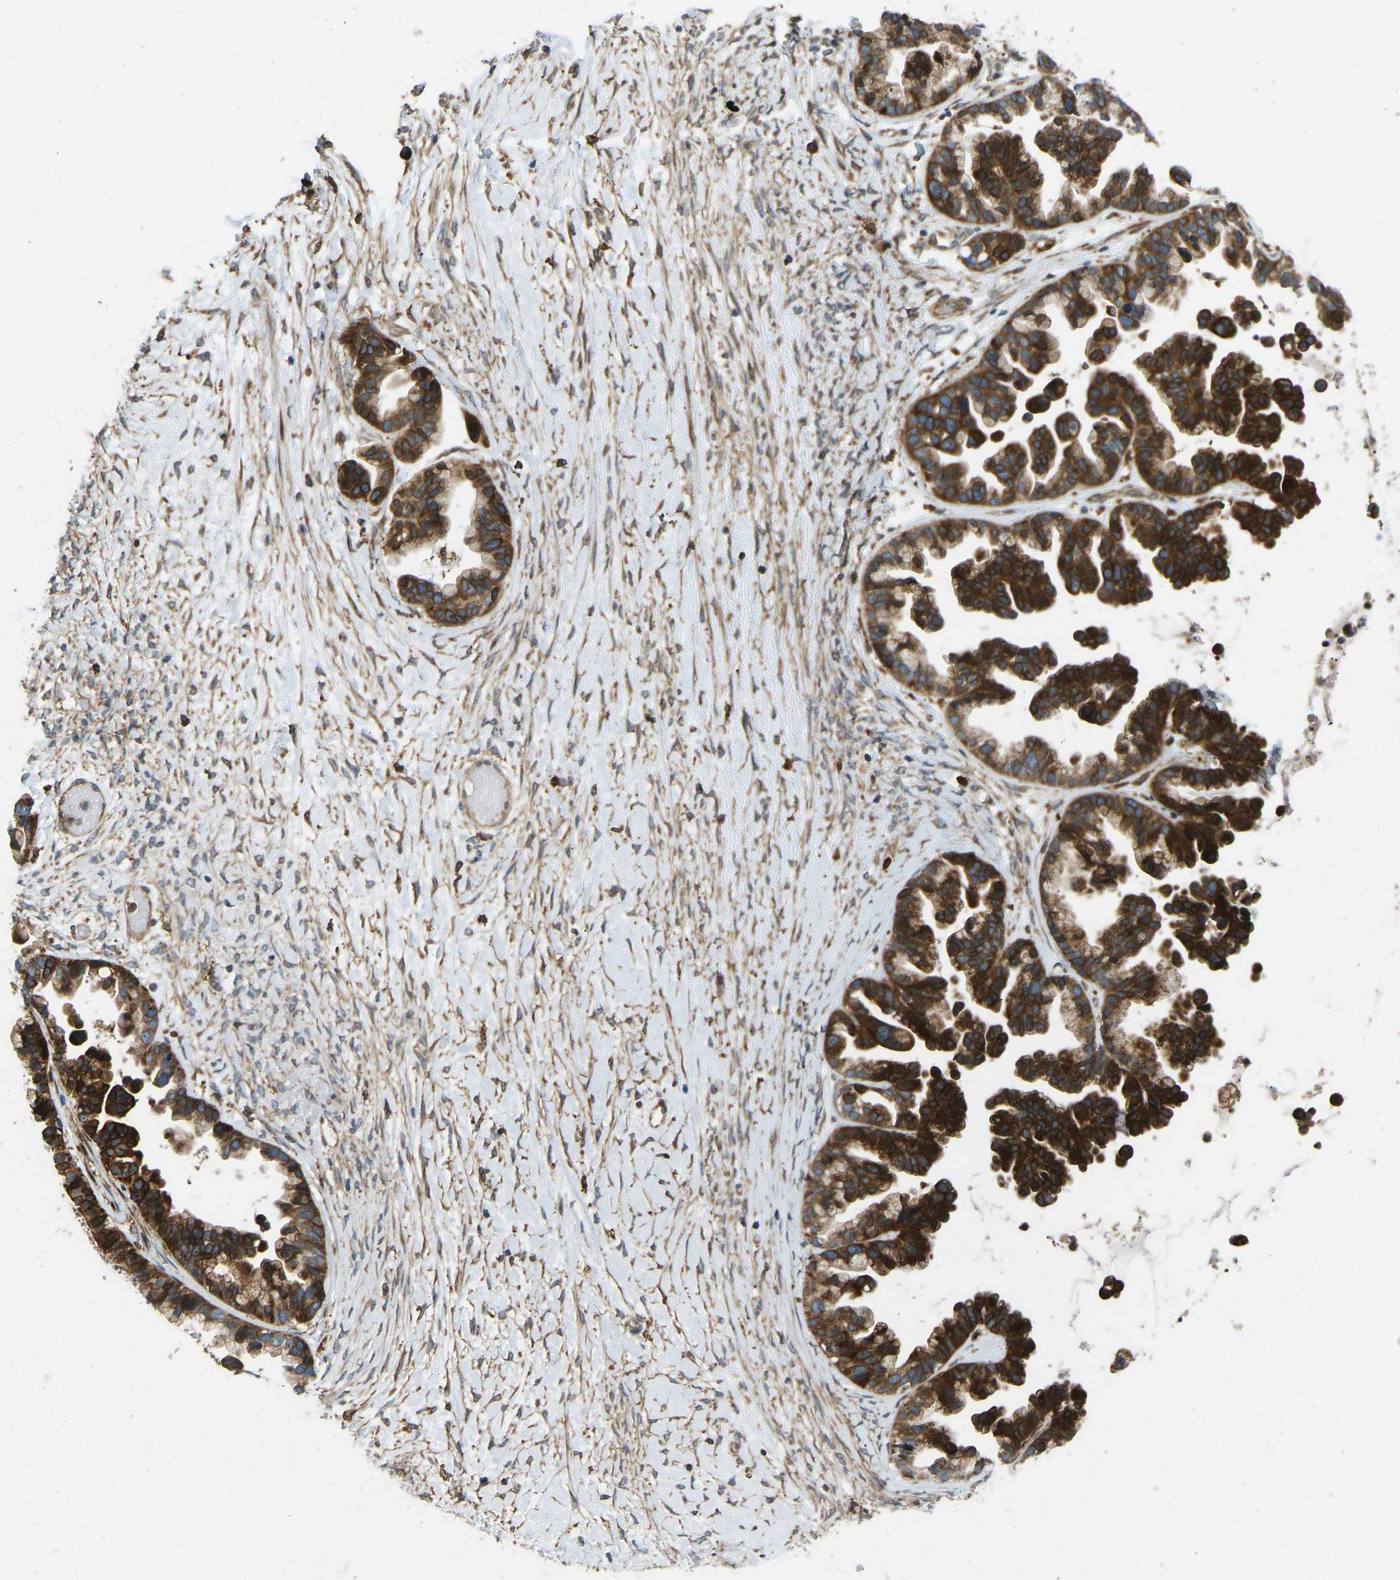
{"staining": {"intensity": "strong", "quantity": ">75%", "location": "cytoplasmic/membranous"}, "tissue": "ovarian cancer", "cell_type": "Tumor cells", "image_type": "cancer", "snomed": [{"axis": "morphology", "description": "Cystadenocarcinoma, serous, NOS"}, {"axis": "topography", "description": "Ovary"}], "caption": "High-power microscopy captured an immunohistochemistry micrograph of ovarian cancer (serous cystadenocarcinoma), revealing strong cytoplasmic/membranous positivity in about >75% of tumor cells.", "gene": "OS9", "patient": {"sex": "female", "age": 56}}